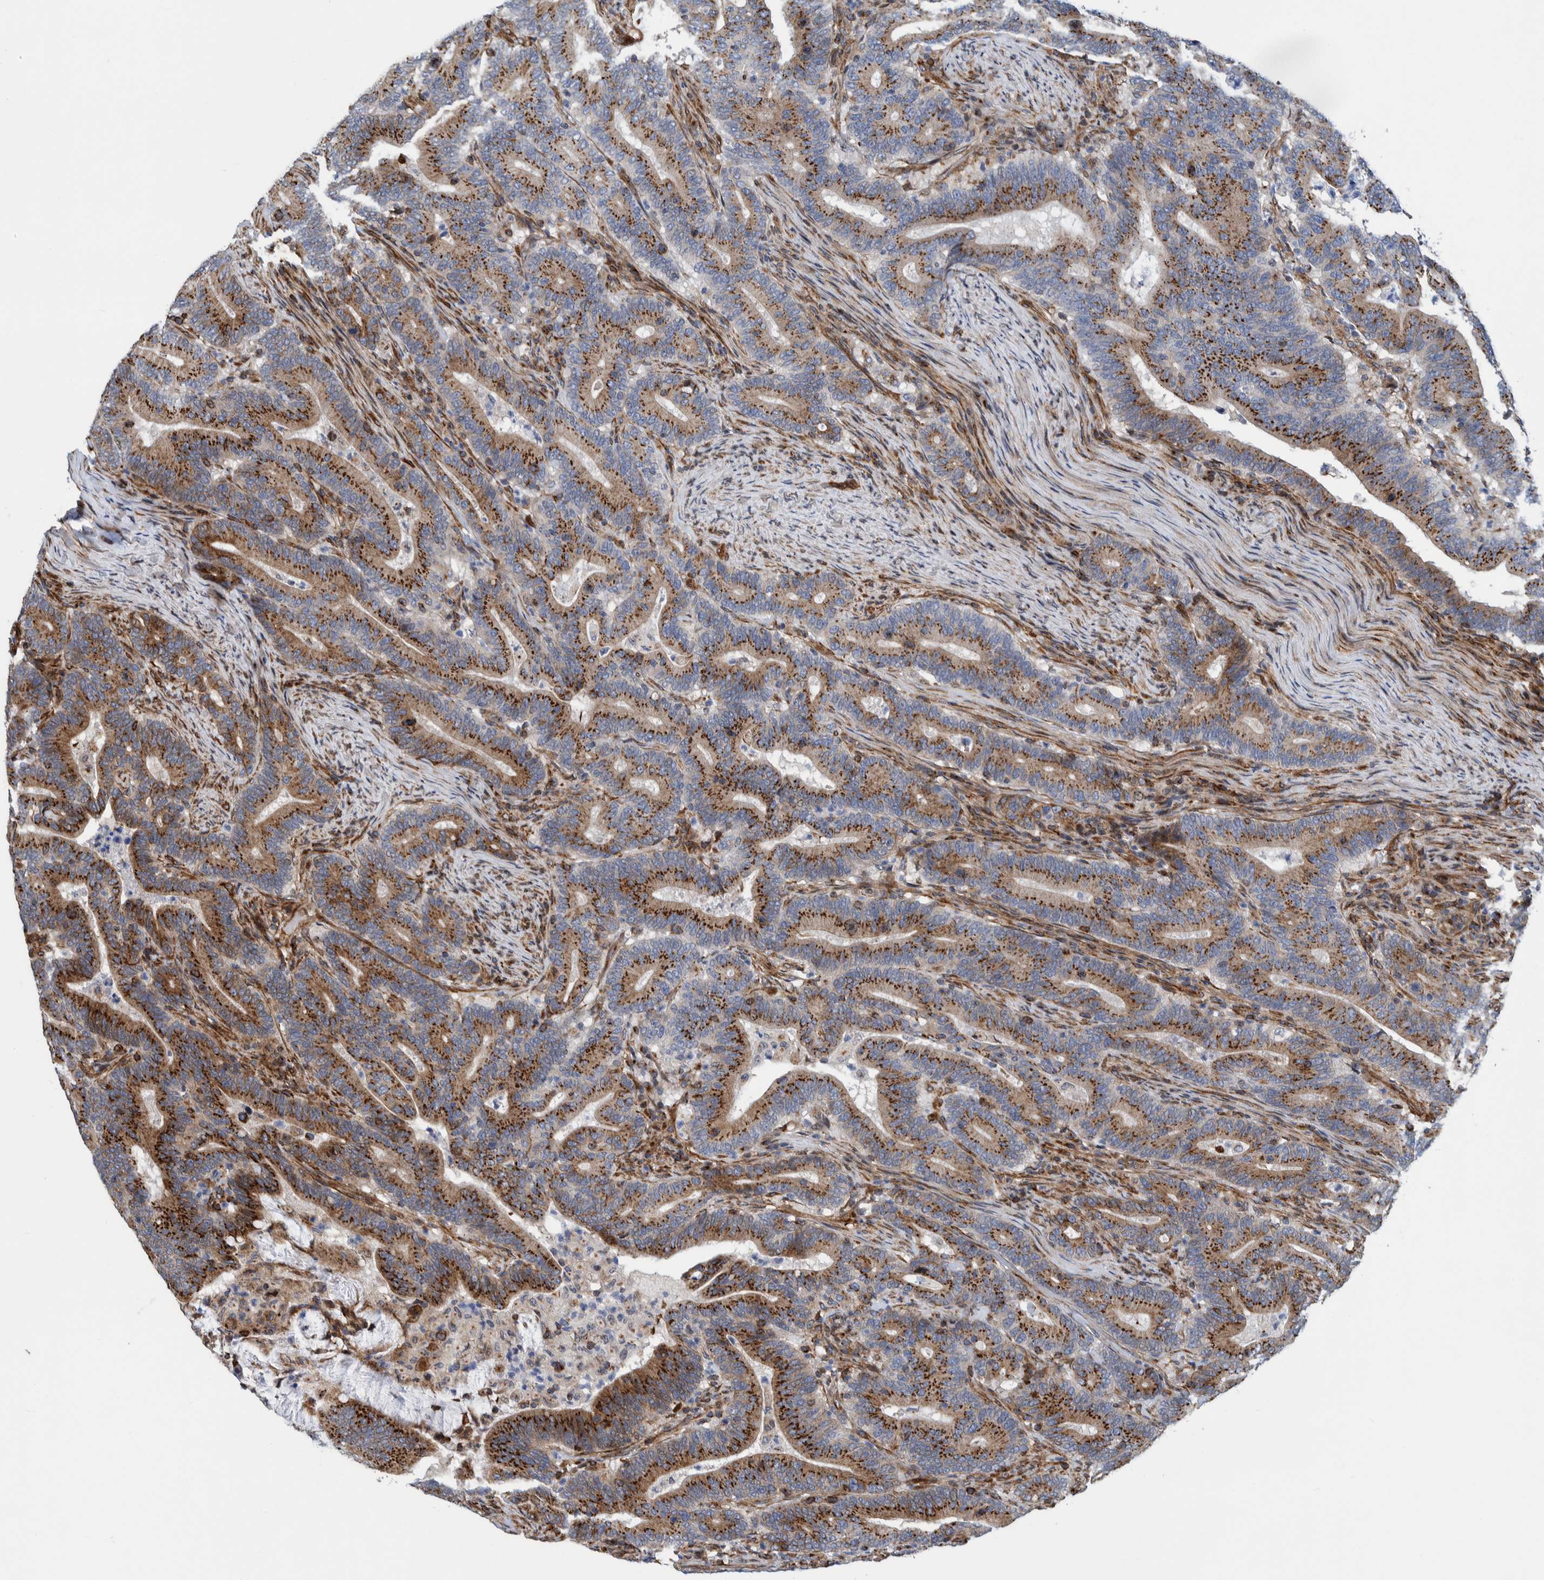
{"staining": {"intensity": "strong", "quantity": ">75%", "location": "cytoplasmic/membranous"}, "tissue": "colorectal cancer", "cell_type": "Tumor cells", "image_type": "cancer", "snomed": [{"axis": "morphology", "description": "Adenocarcinoma, NOS"}, {"axis": "topography", "description": "Colon"}], "caption": "Immunohistochemical staining of human colorectal adenocarcinoma reveals high levels of strong cytoplasmic/membranous positivity in about >75% of tumor cells.", "gene": "CCDC57", "patient": {"sex": "female", "age": 66}}